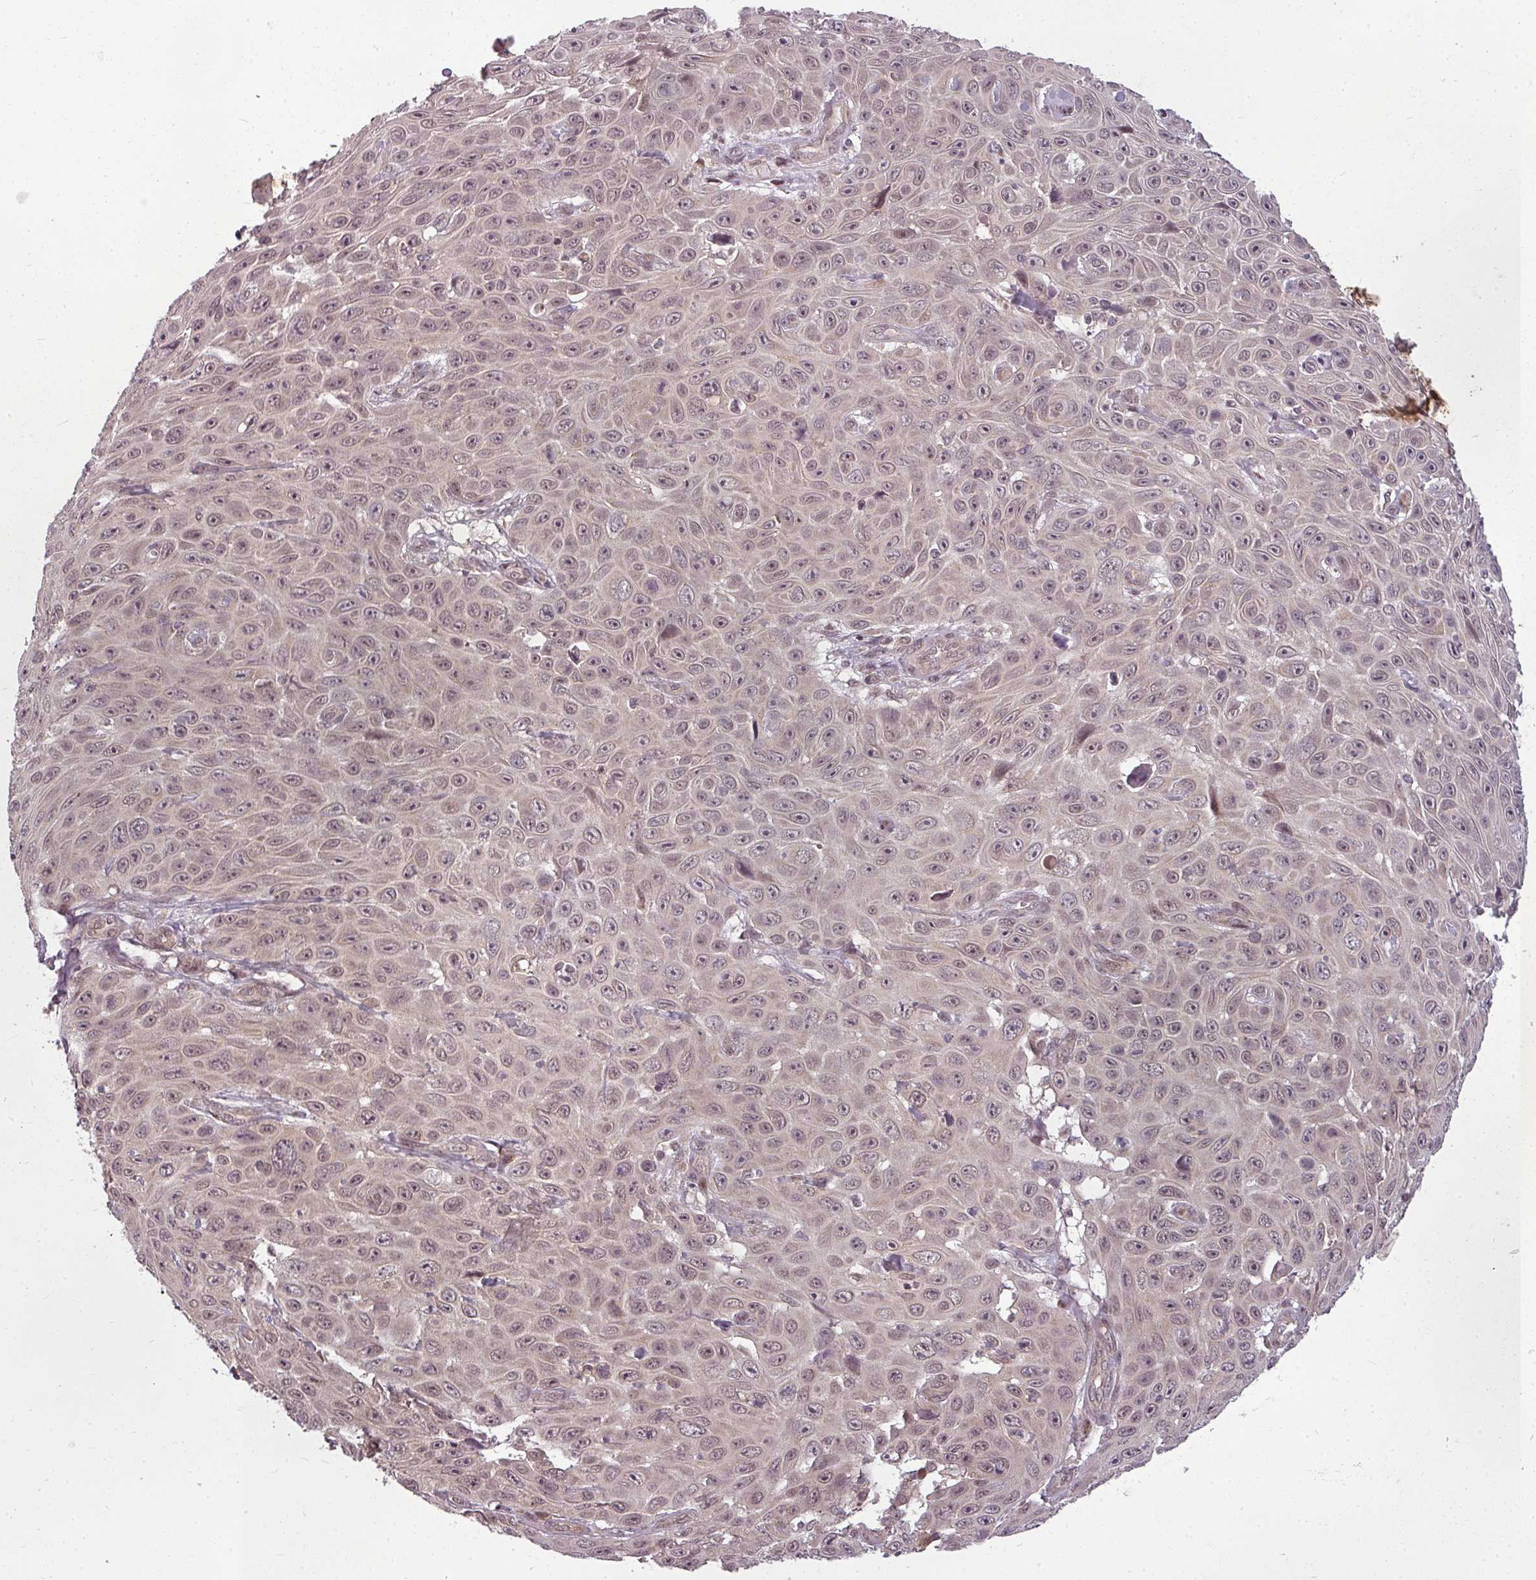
{"staining": {"intensity": "weak", "quantity": "25%-75%", "location": "cytoplasmic/membranous"}, "tissue": "skin cancer", "cell_type": "Tumor cells", "image_type": "cancer", "snomed": [{"axis": "morphology", "description": "Squamous cell carcinoma, NOS"}, {"axis": "topography", "description": "Skin"}], "caption": "Skin squamous cell carcinoma was stained to show a protein in brown. There is low levels of weak cytoplasmic/membranous staining in approximately 25%-75% of tumor cells. (brown staining indicates protein expression, while blue staining denotes nuclei).", "gene": "CLIC1", "patient": {"sex": "male", "age": 82}}